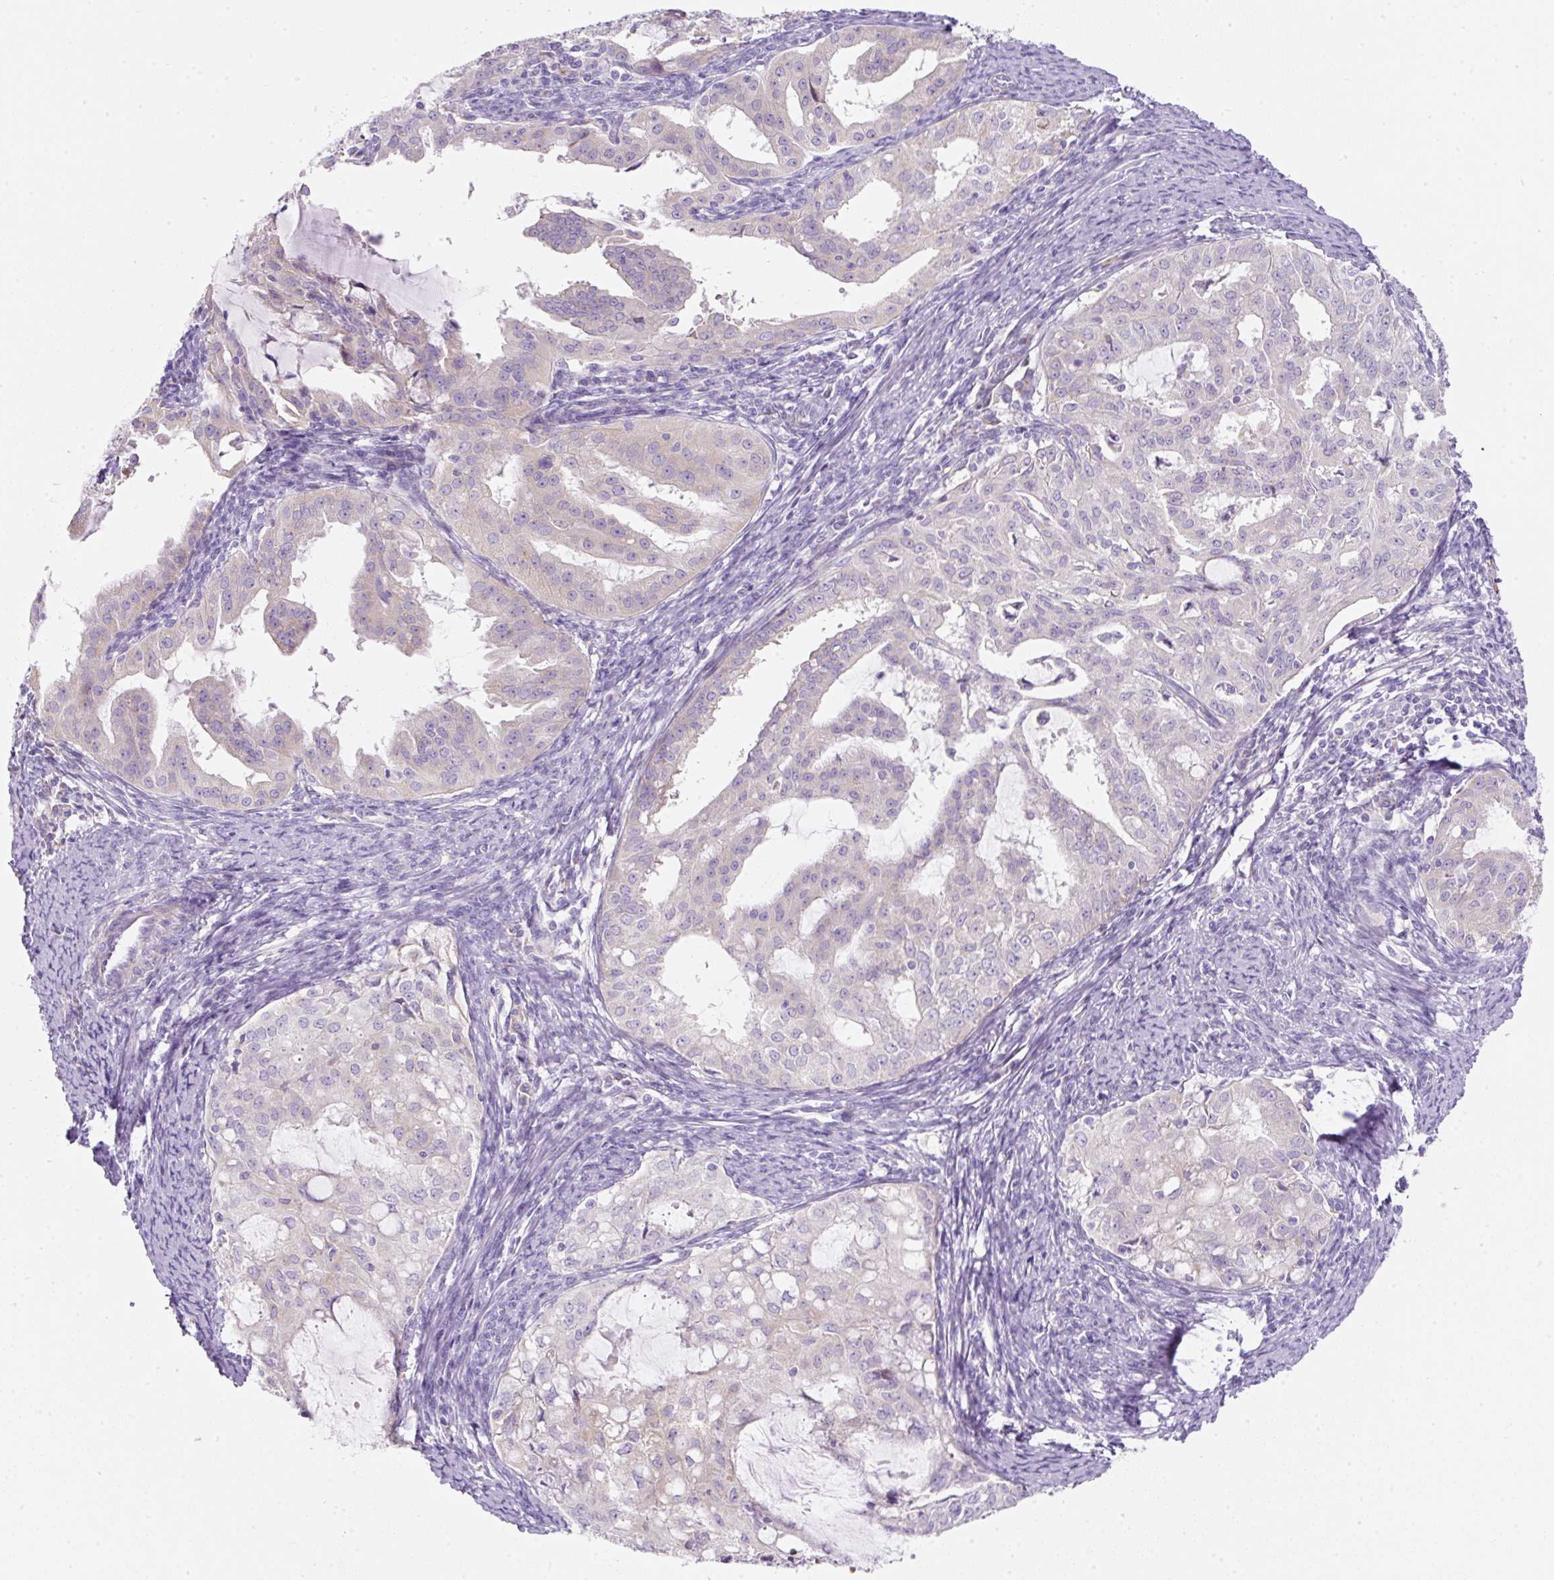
{"staining": {"intensity": "negative", "quantity": "none", "location": "none"}, "tissue": "endometrial cancer", "cell_type": "Tumor cells", "image_type": "cancer", "snomed": [{"axis": "morphology", "description": "Adenocarcinoma, NOS"}, {"axis": "topography", "description": "Endometrium"}], "caption": "An image of adenocarcinoma (endometrial) stained for a protein shows no brown staining in tumor cells.", "gene": "ERAP2", "patient": {"sex": "female", "age": 70}}